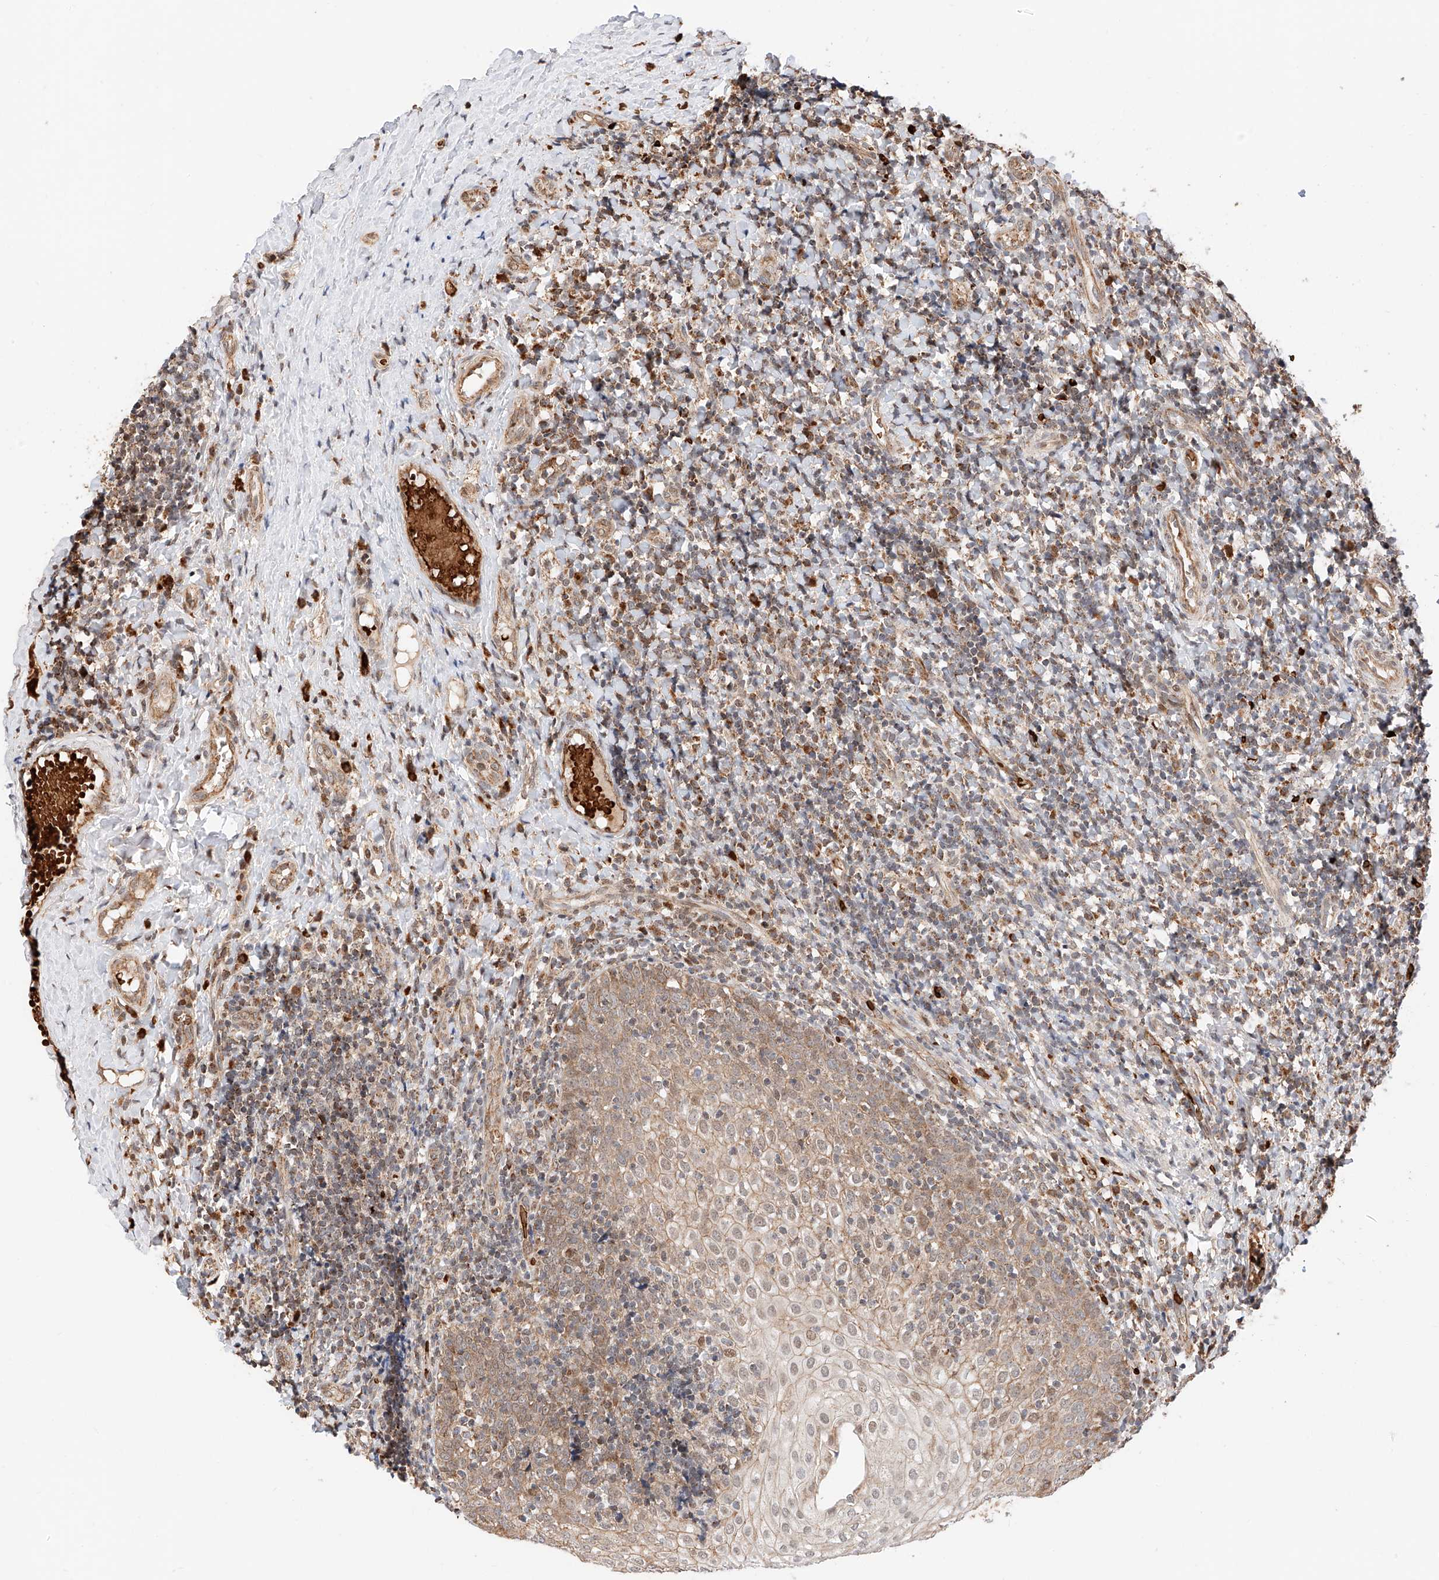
{"staining": {"intensity": "moderate", "quantity": "<25%", "location": "cytoplasmic/membranous,nuclear"}, "tissue": "tonsil", "cell_type": "Germinal center cells", "image_type": "normal", "snomed": [{"axis": "morphology", "description": "Normal tissue, NOS"}, {"axis": "topography", "description": "Tonsil"}], "caption": "Moderate cytoplasmic/membranous,nuclear expression for a protein is present in about <25% of germinal center cells of benign tonsil using IHC.", "gene": "THTPA", "patient": {"sex": "female", "age": 19}}